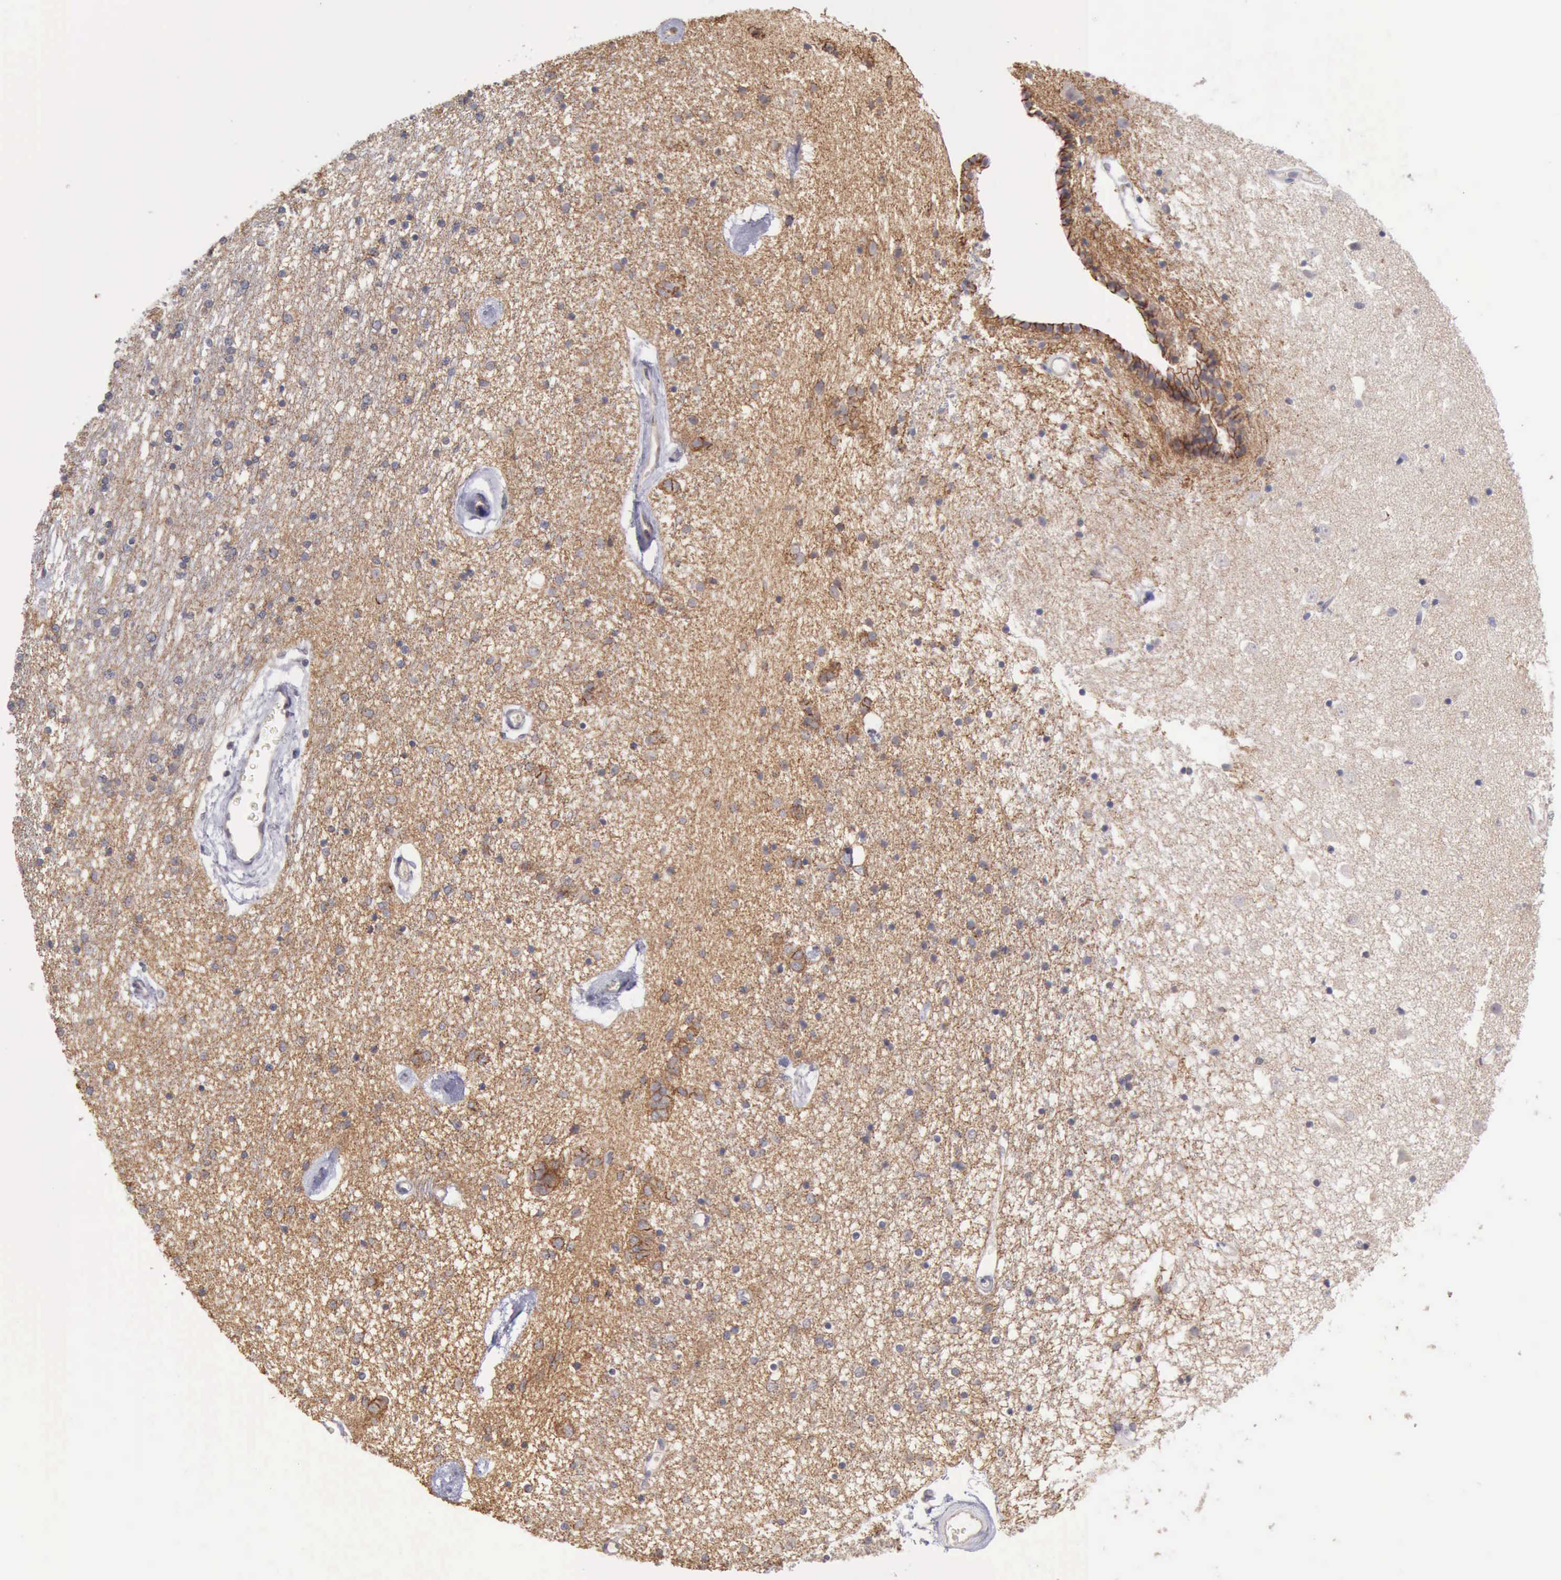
{"staining": {"intensity": "strong", "quantity": "<25%", "location": "cytoplasmic/membranous"}, "tissue": "caudate", "cell_type": "Glial cells", "image_type": "normal", "snomed": [{"axis": "morphology", "description": "Normal tissue, NOS"}, {"axis": "topography", "description": "Lateral ventricle wall"}], "caption": "Immunohistochemistry histopathology image of normal human caudate stained for a protein (brown), which exhibits medium levels of strong cytoplasmic/membranous positivity in about <25% of glial cells.", "gene": "KCND1", "patient": {"sex": "female", "age": 54}}